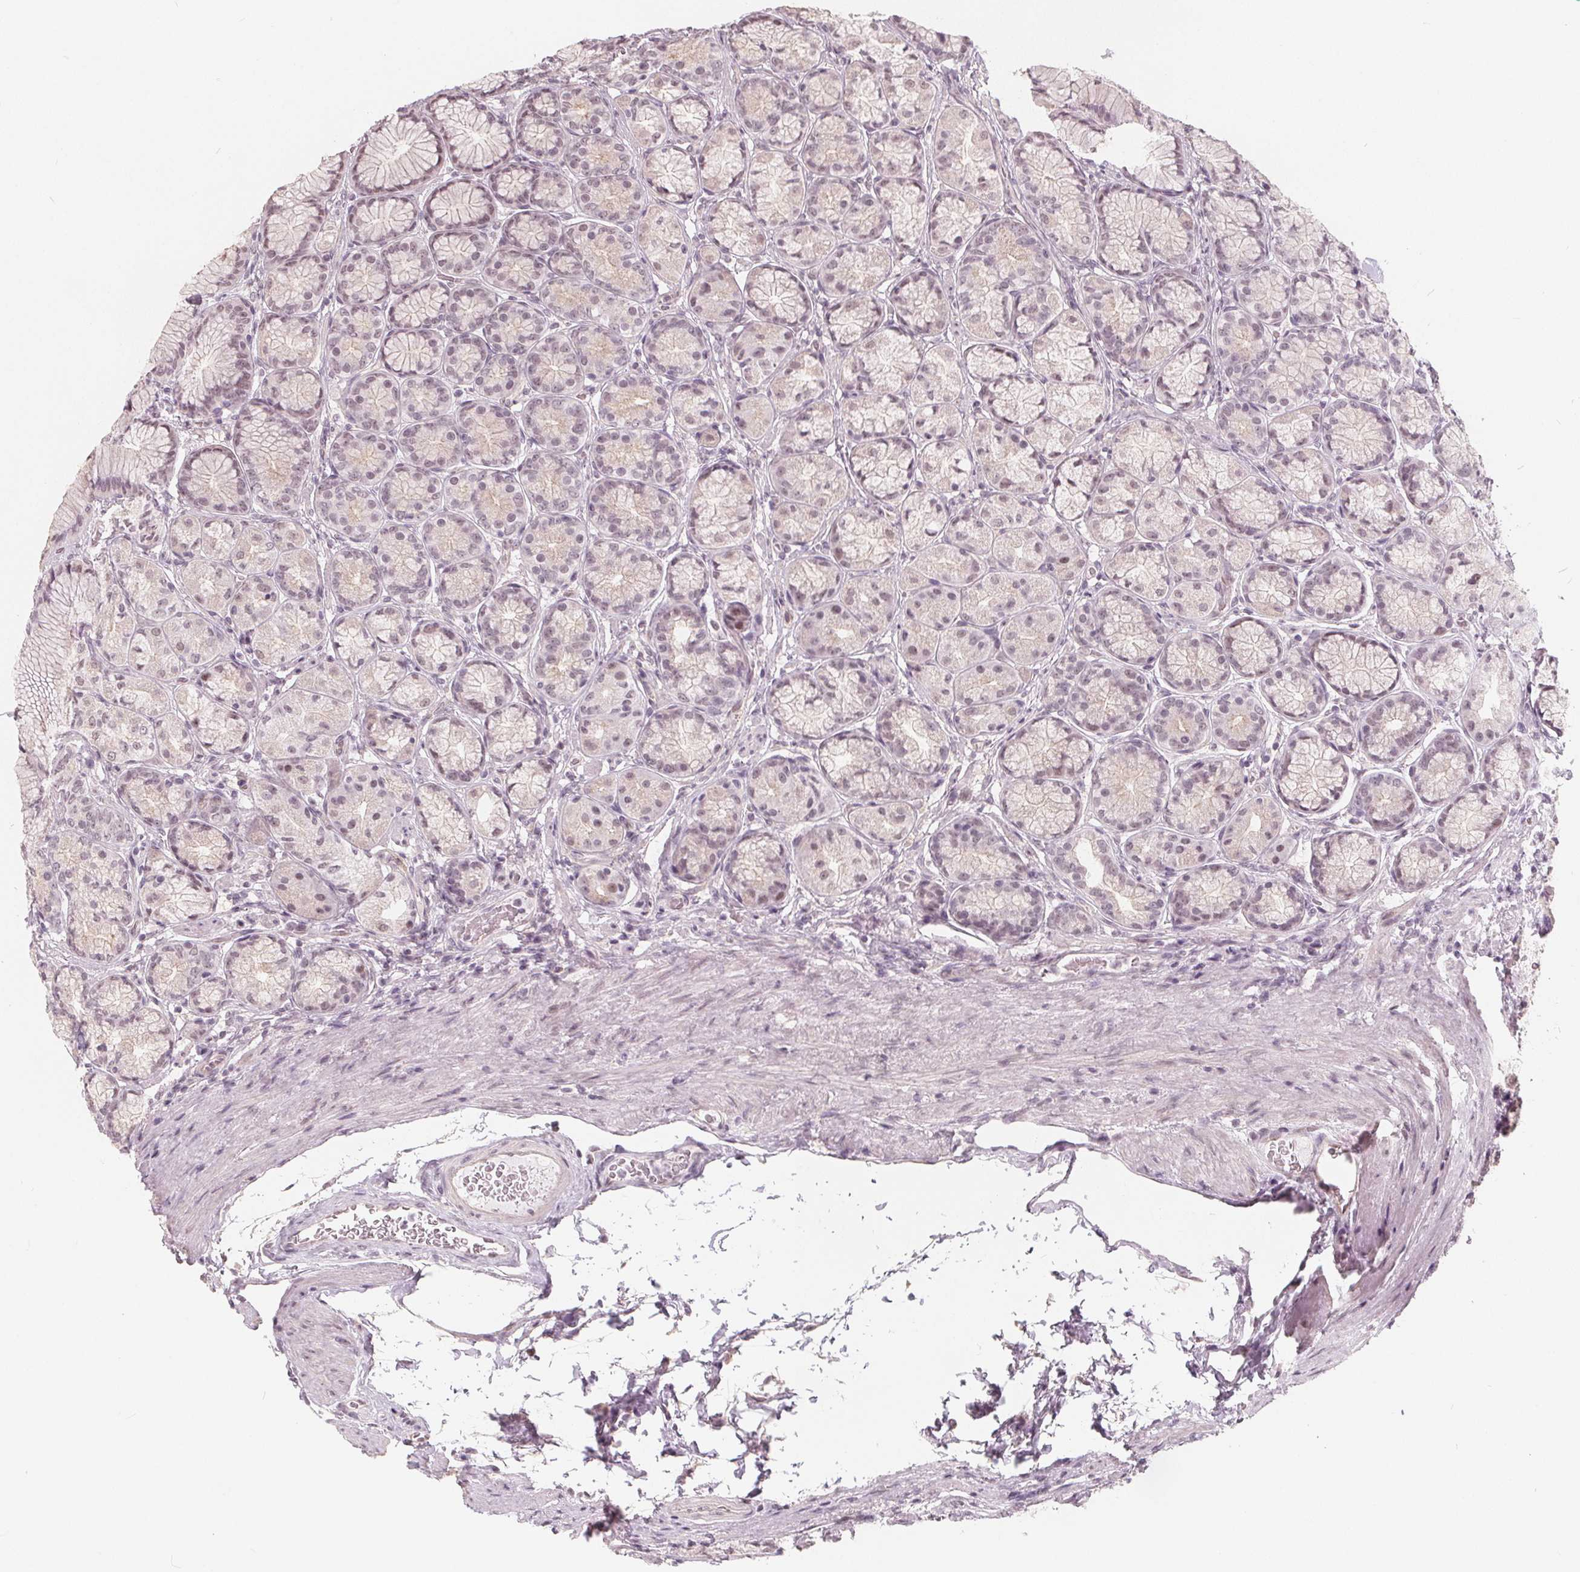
{"staining": {"intensity": "weak", "quantity": "25%-75%", "location": "cytoplasmic/membranous,nuclear"}, "tissue": "stomach", "cell_type": "Glandular cells", "image_type": "normal", "snomed": [{"axis": "morphology", "description": "Normal tissue, NOS"}, {"axis": "morphology", "description": "Adenocarcinoma, NOS"}, {"axis": "morphology", "description": "Adenocarcinoma, High grade"}, {"axis": "topography", "description": "Stomach, upper"}, {"axis": "topography", "description": "Stomach"}], "caption": "Glandular cells reveal low levels of weak cytoplasmic/membranous,nuclear expression in about 25%-75% of cells in benign human stomach.", "gene": "NUP210L", "patient": {"sex": "female", "age": 65}}